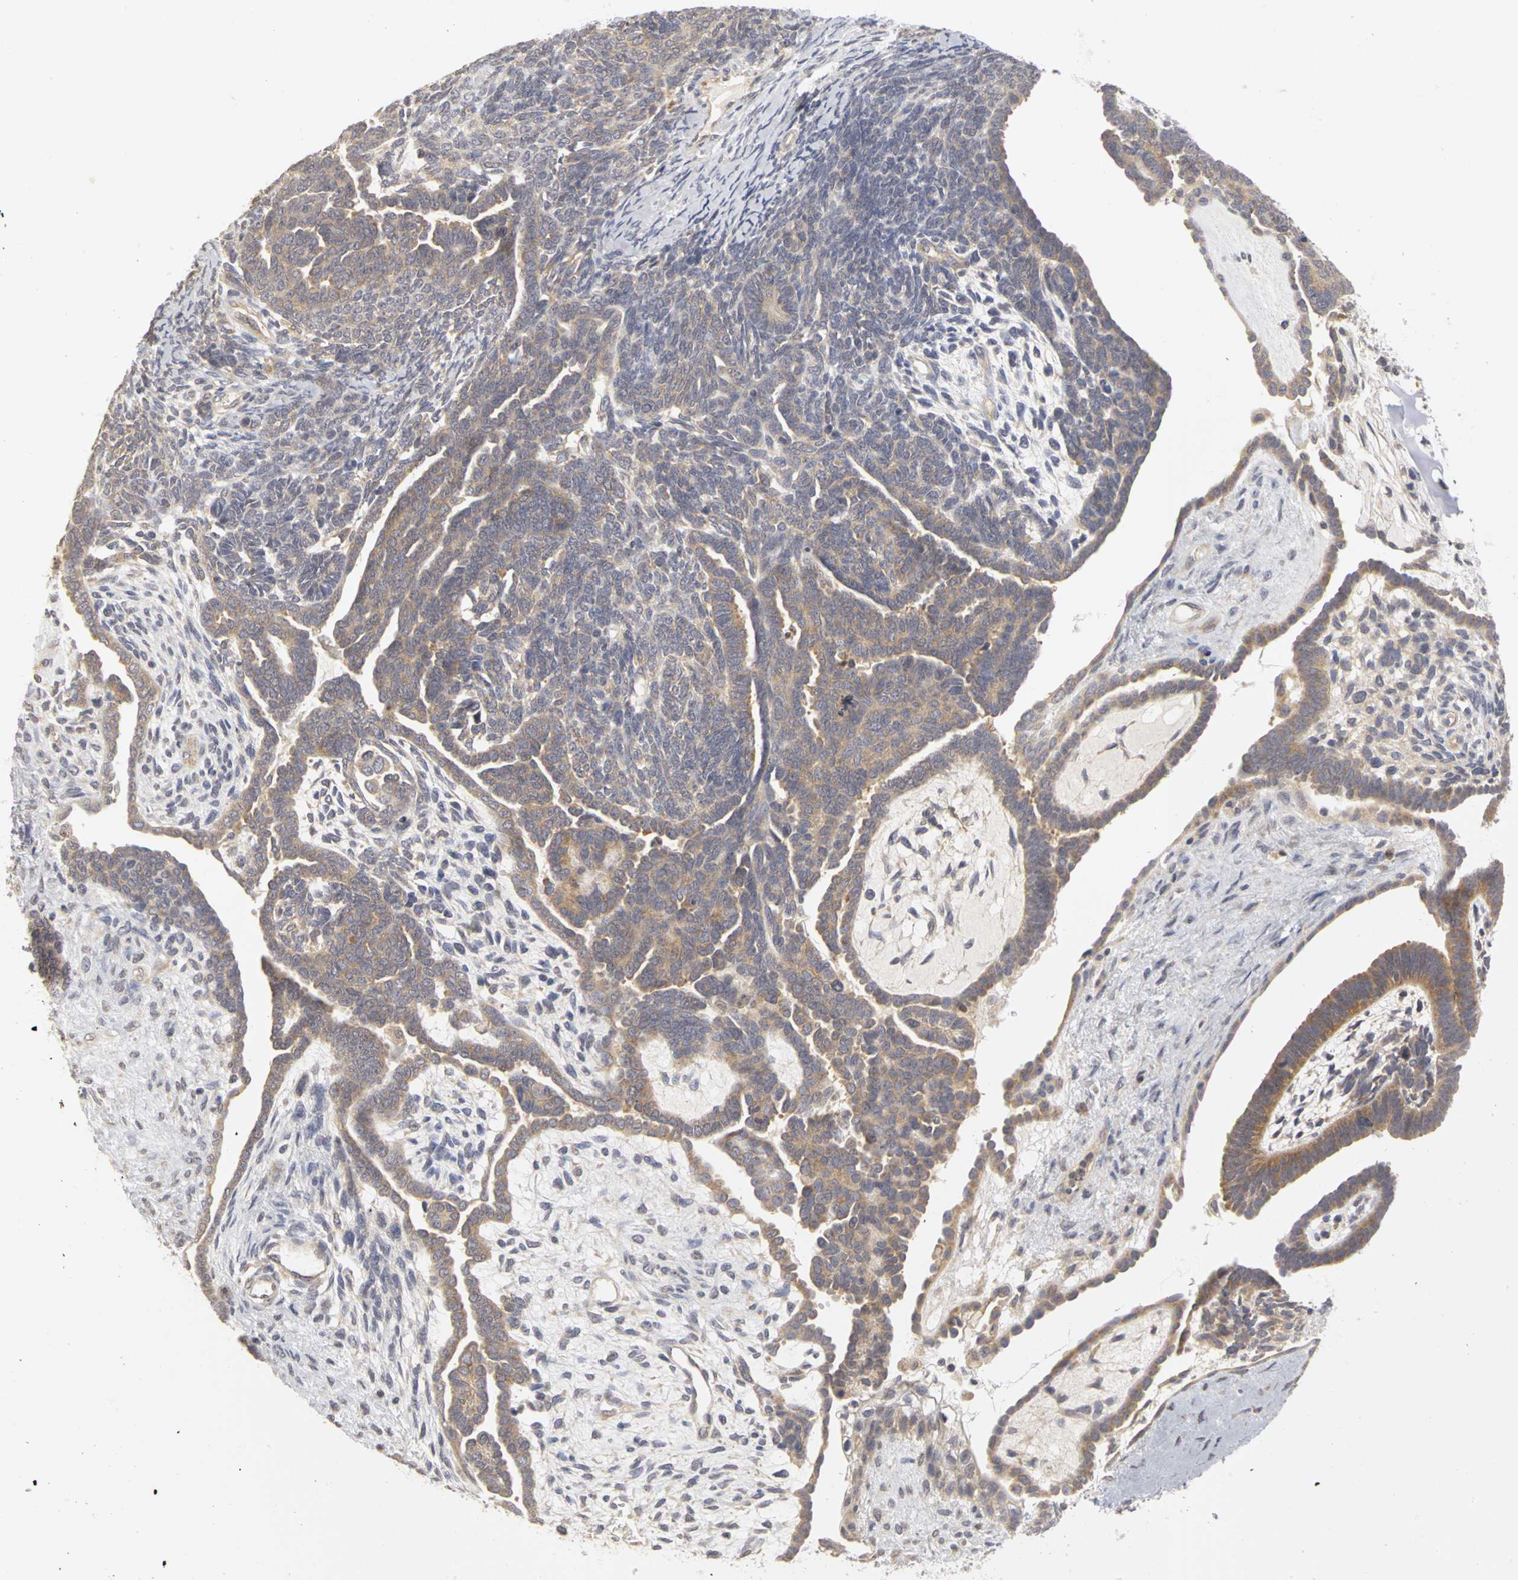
{"staining": {"intensity": "weak", "quantity": ">75%", "location": "cytoplasmic/membranous"}, "tissue": "endometrial cancer", "cell_type": "Tumor cells", "image_type": "cancer", "snomed": [{"axis": "morphology", "description": "Neoplasm, malignant, NOS"}, {"axis": "topography", "description": "Endometrium"}], "caption": "Immunohistochemistry image of malignant neoplasm (endometrial) stained for a protein (brown), which demonstrates low levels of weak cytoplasmic/membranous positivity in about >75% of tumor cells.", "gene": "IRAK1", "patient": {"sex": "female", "age": 74}}